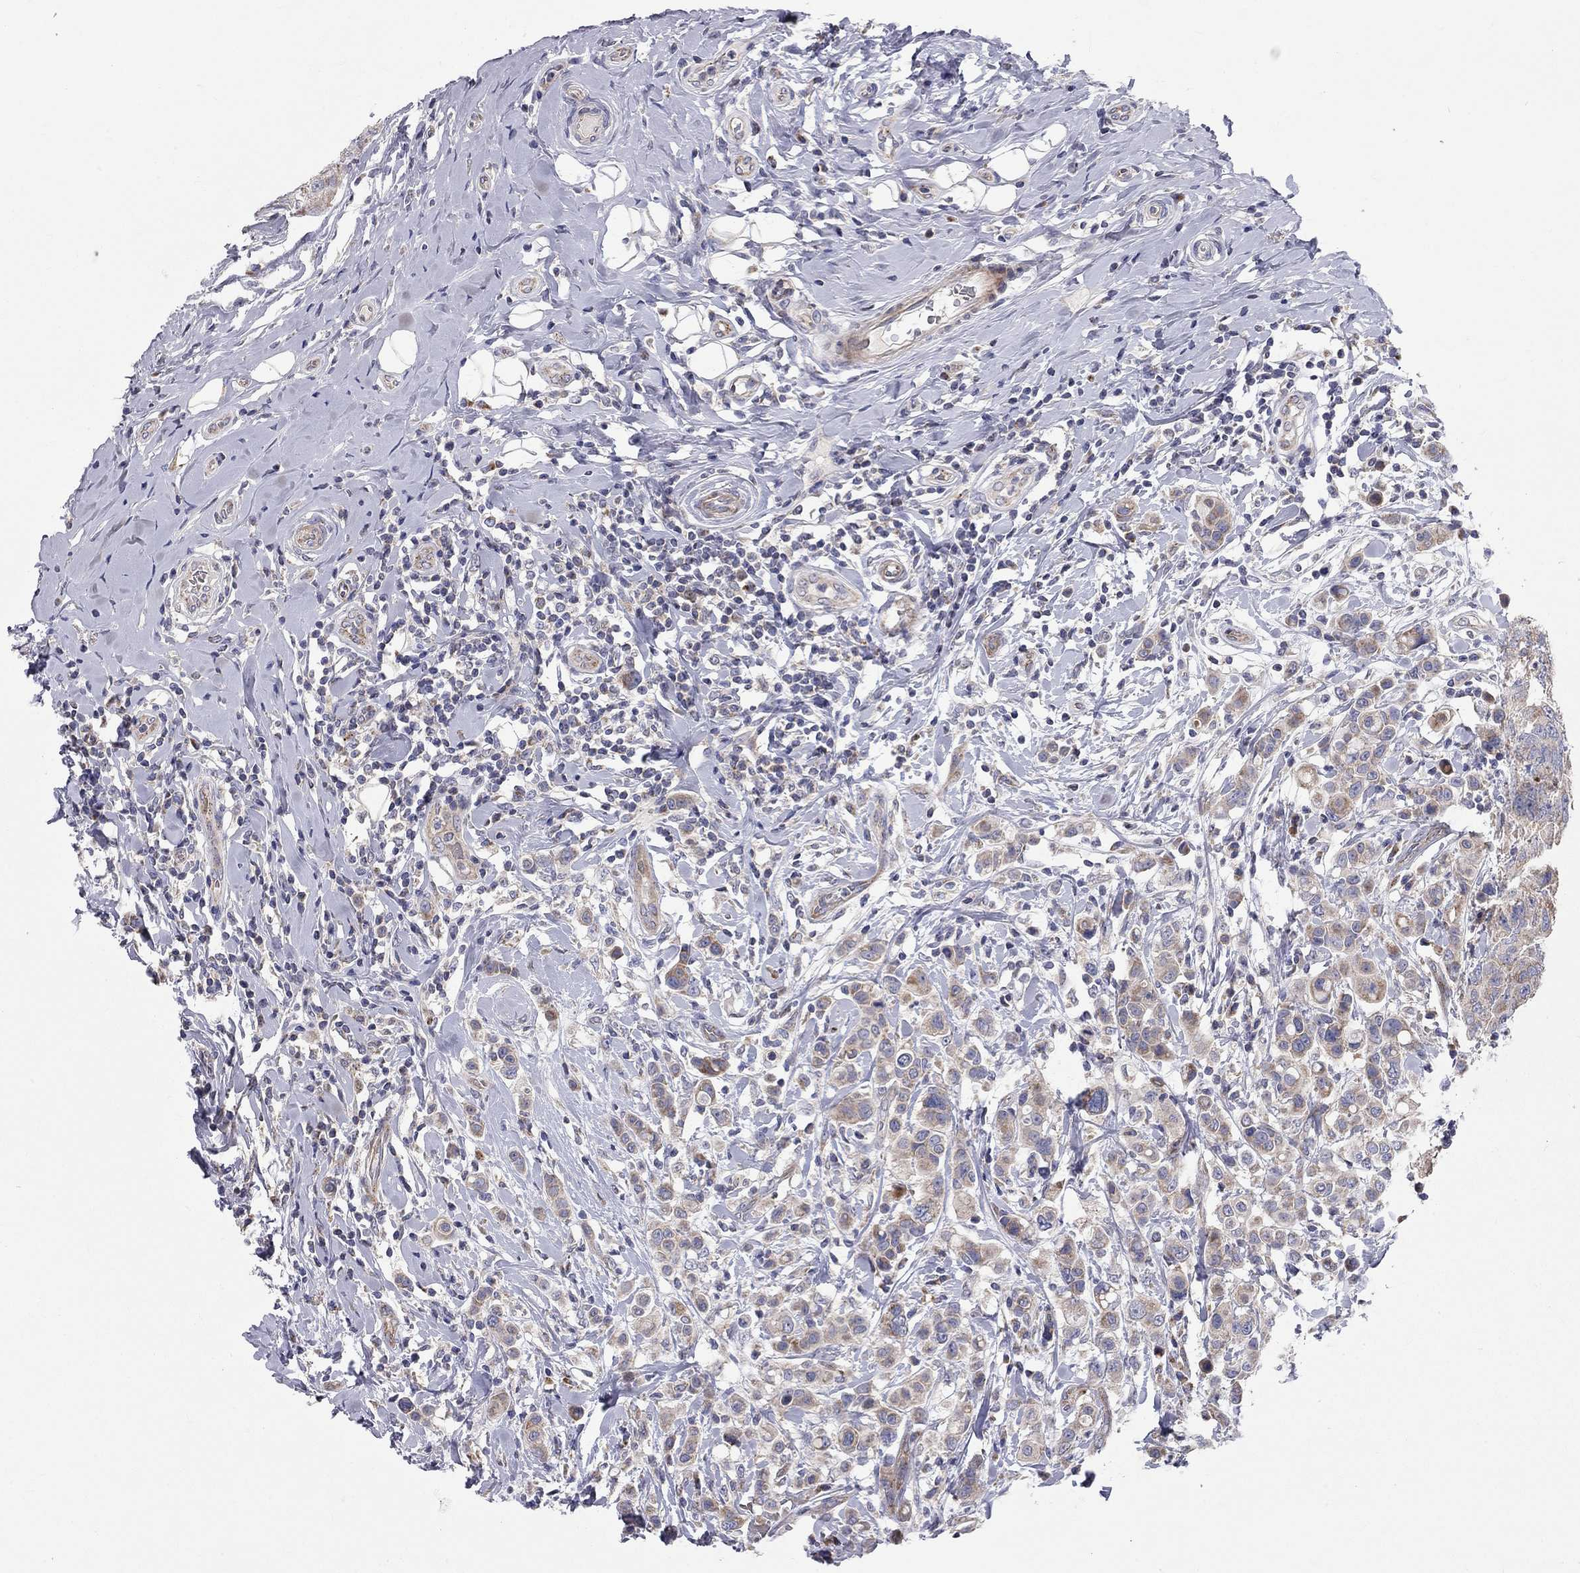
{"staining": {"intensity": "moderate", "quantity": "25%-75%", "location": "cytoplasmic/membranous"}, "tissue": "breast cancer", "cell_type": "Tumor cells", "image_type": "cancer", "snomed": [{"axis": "morphology", "description": "Duct carcinoma"}, {"axis": "topography", "description": "Breast"}], "caption": "About 25%-75% of tumor cells in human breast cancer reveal moderate cytoplasmic/membranous protein positivity as visualized by brown immunohistochemical staining.", "gene": "KANSL1L", "patient": {"sex": "female", "age": 27}}